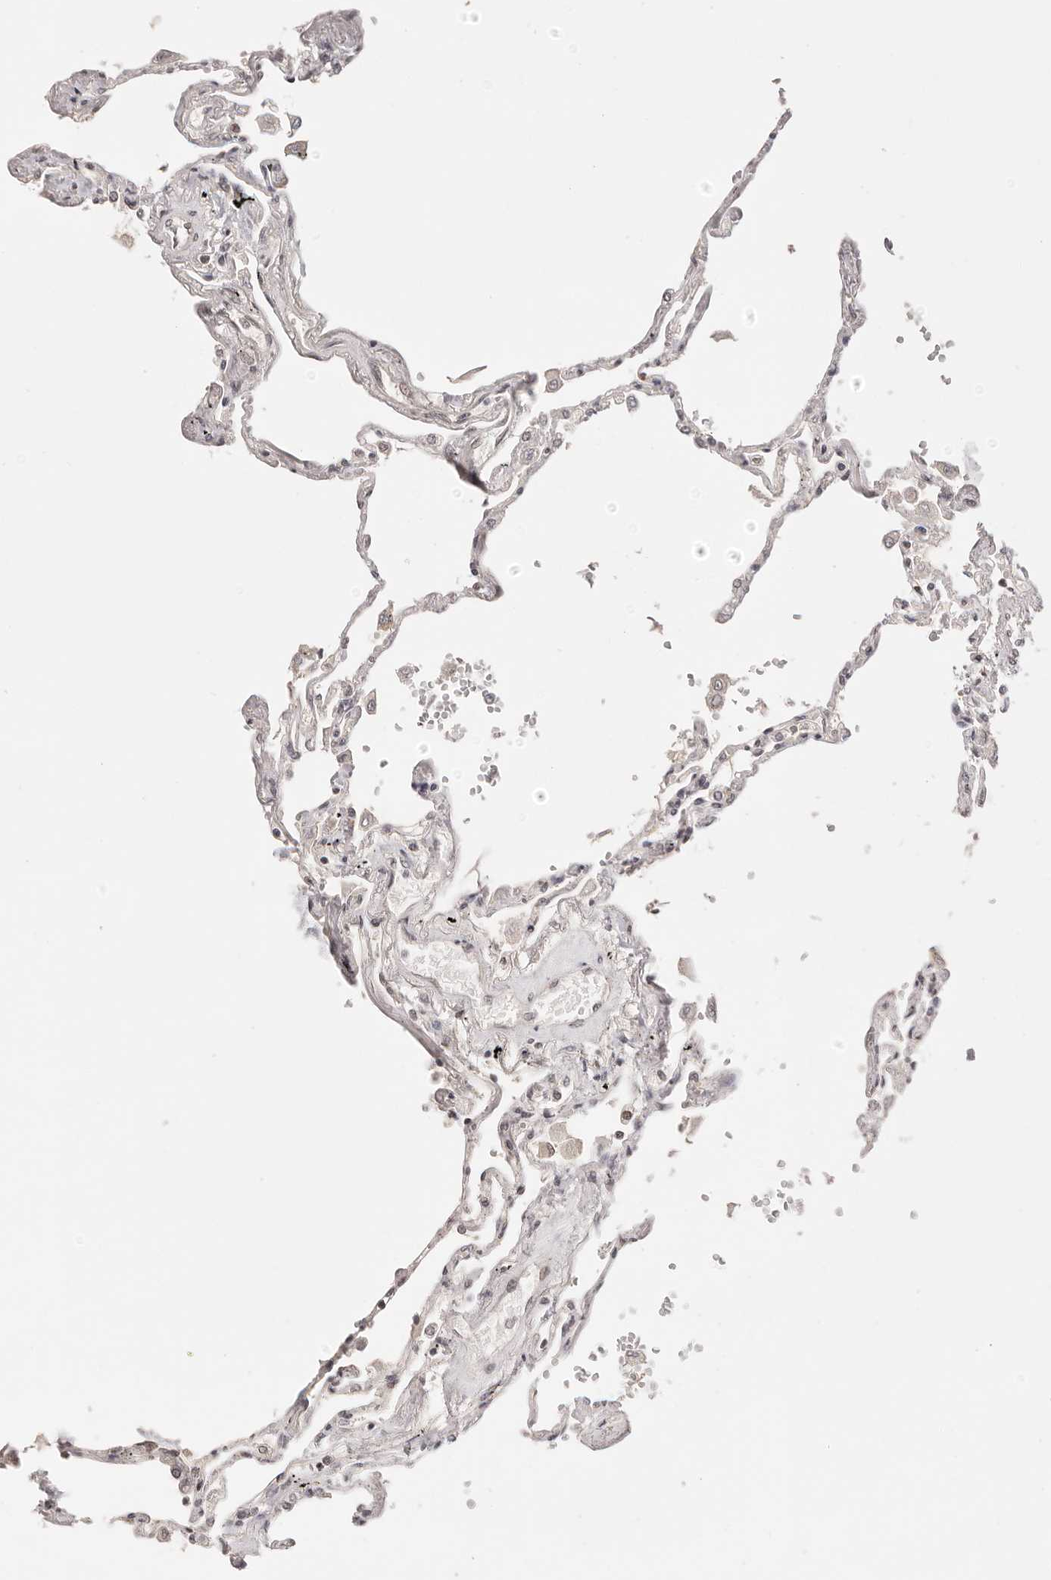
{"staining": {"intensity": "moderate", "quantity": "25%-75%", "location": "nuclear"}, "tissue": "lung", "cell_type": "Alveolar cells", "image_type": "normal", "snomed": [{"axis": "morphology", "description": "Normal tissue, NOS"}, {"axis": "topography", "description": "Lung"}], "caption": "Protein expression by immunohistochemistry shows moderate nuclear positivity in about 25%-75% of alveolar cells in unremarkable lung.", "gene": "RFC3", "patient": {"sex": "female", "age": 67}}